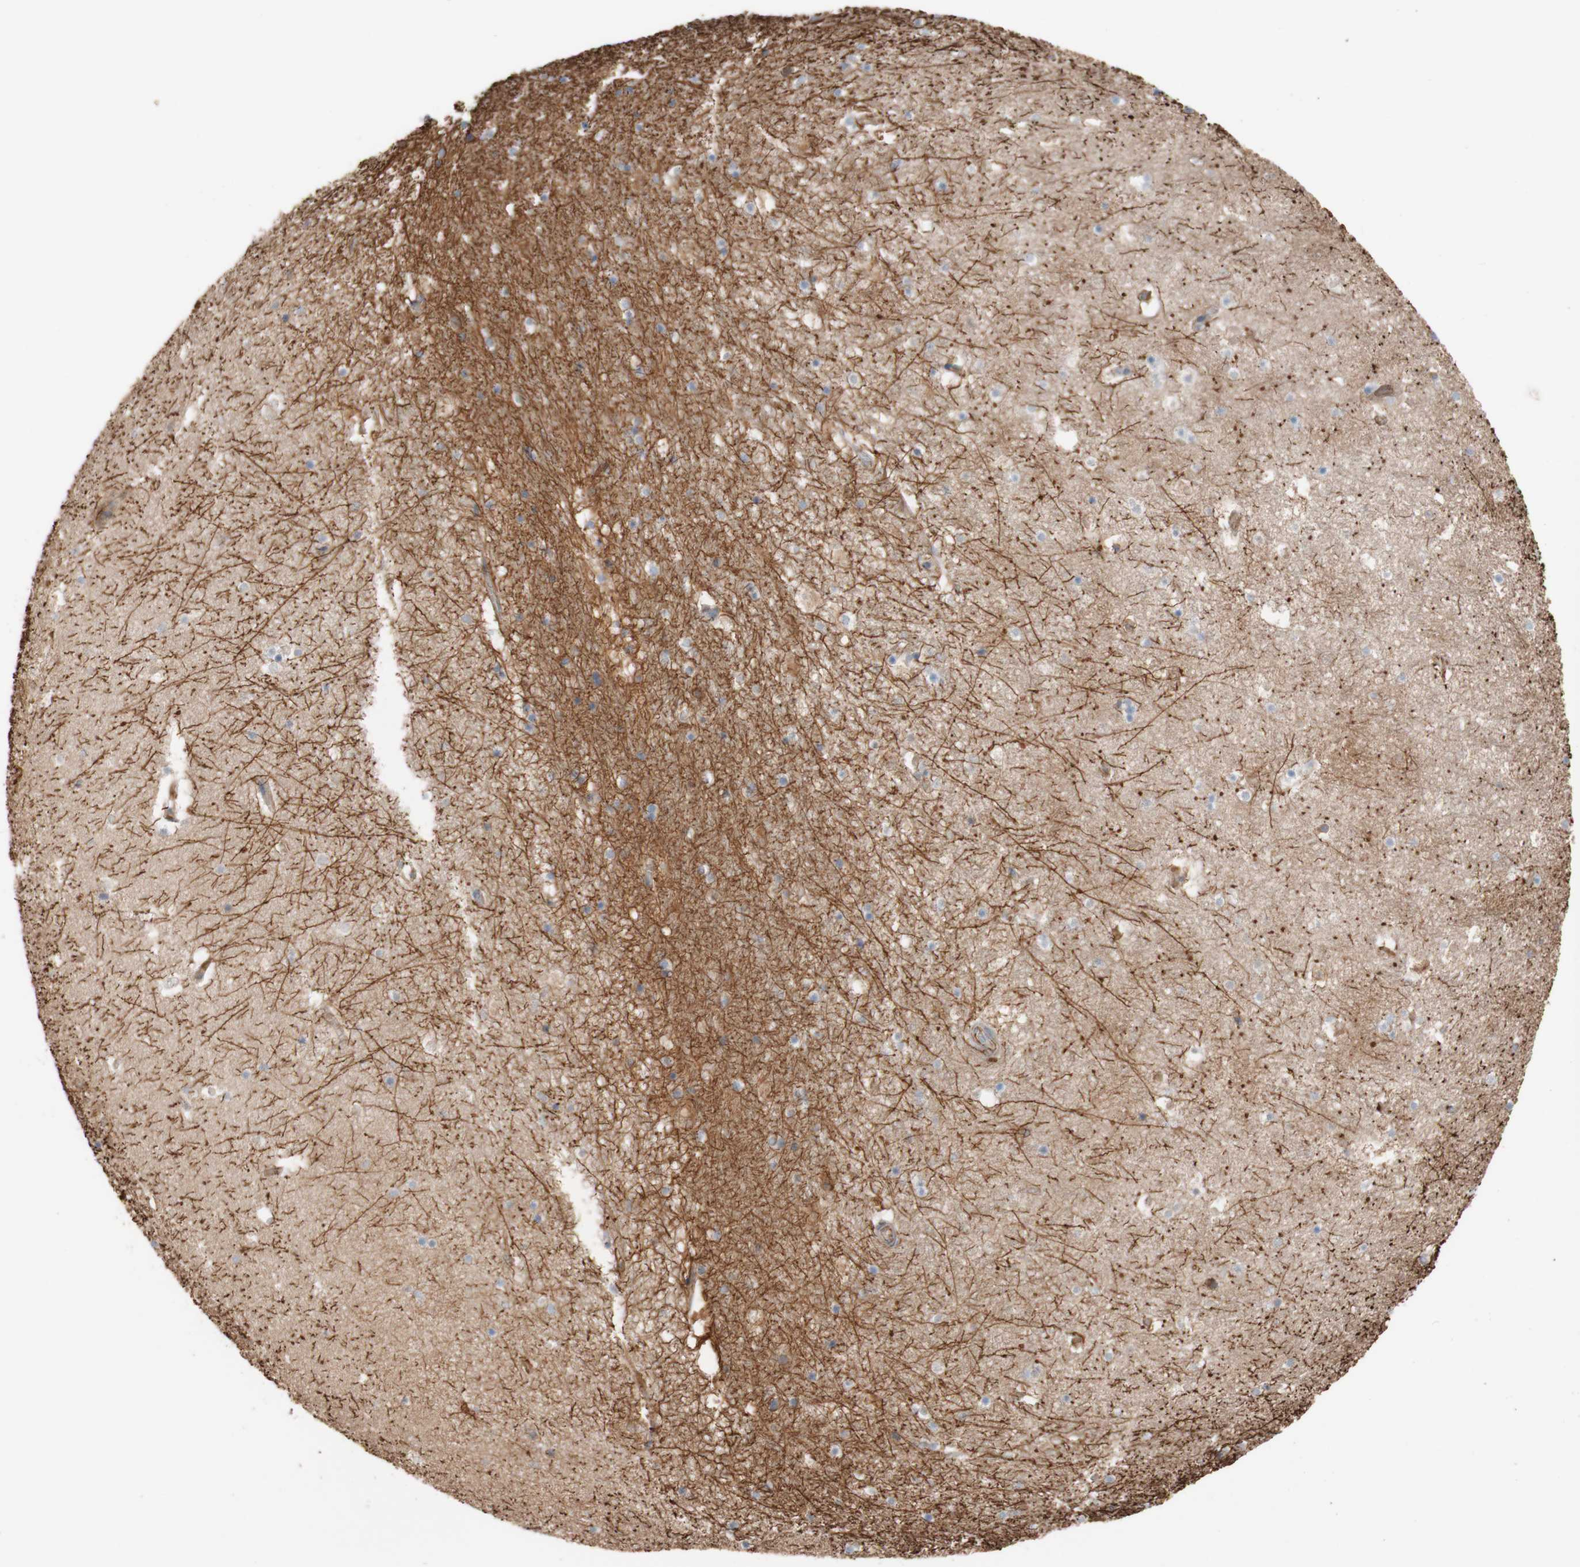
{"staining": {"intensity": "negative", "quantity": "none", "location": "none"}, "tissue": "hippocampus", "cell_type": "Glial cells", "image_type": "normal", "snomed": [{"axis": "morphology", "description": "Normal tissue, NOS"}, {"axis": "topography", "description": "Hippocampus"}], "caption": "Immunohistochemistry histopathology image of unremarkable hippocampus: hippocampus stained with DAB (3,3'-diaminobenzidine) demonstrates no significant protein positivity in glial cells.", "gene": "C1orf43", "patient": {"sex": "male", "age": 45}}